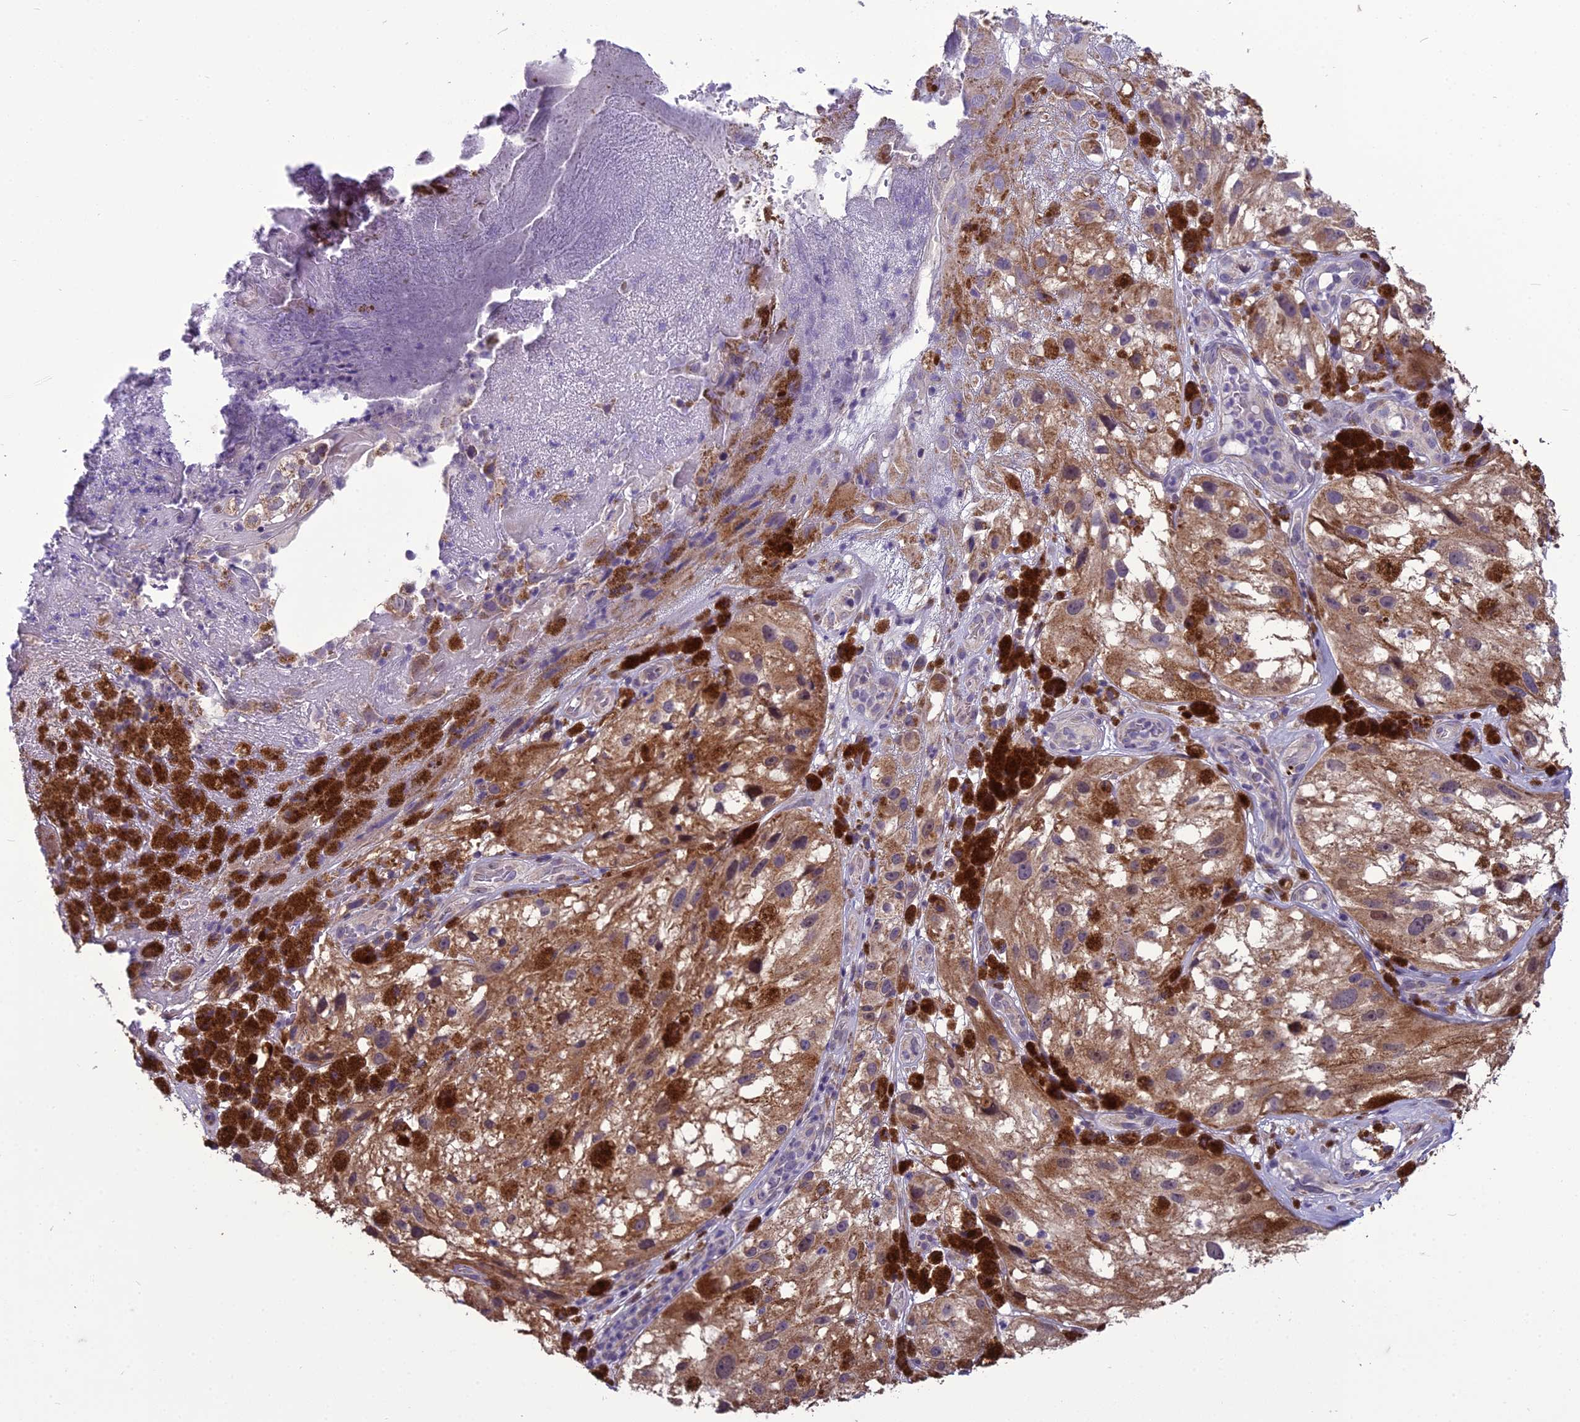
{"staining": {"intensity": "moderate", "quantity": ">75%", "location": "cytoplasmic/membranous"}, "tissue": "melanoma", "cell_type": "Tumor cells", "image_type": "cancer", "snomed": [{"axis": "morphology", "description": "Malignant melanoma, NOS"}, {"axis": "topography", "description": "Skin"}], "caption": "Immunohistochemistry histopathology image of neoplastic tissue: human malignant melanoma stained using IHC demonstrates medium levels of moderate protein expression localized specifically in the cytoplasmic/membranous of tumor cells, appearing as a cytoplasmic/membranous brown color.", "gene": "DUS2", "patient": {"sex": "male", "age": 88}}